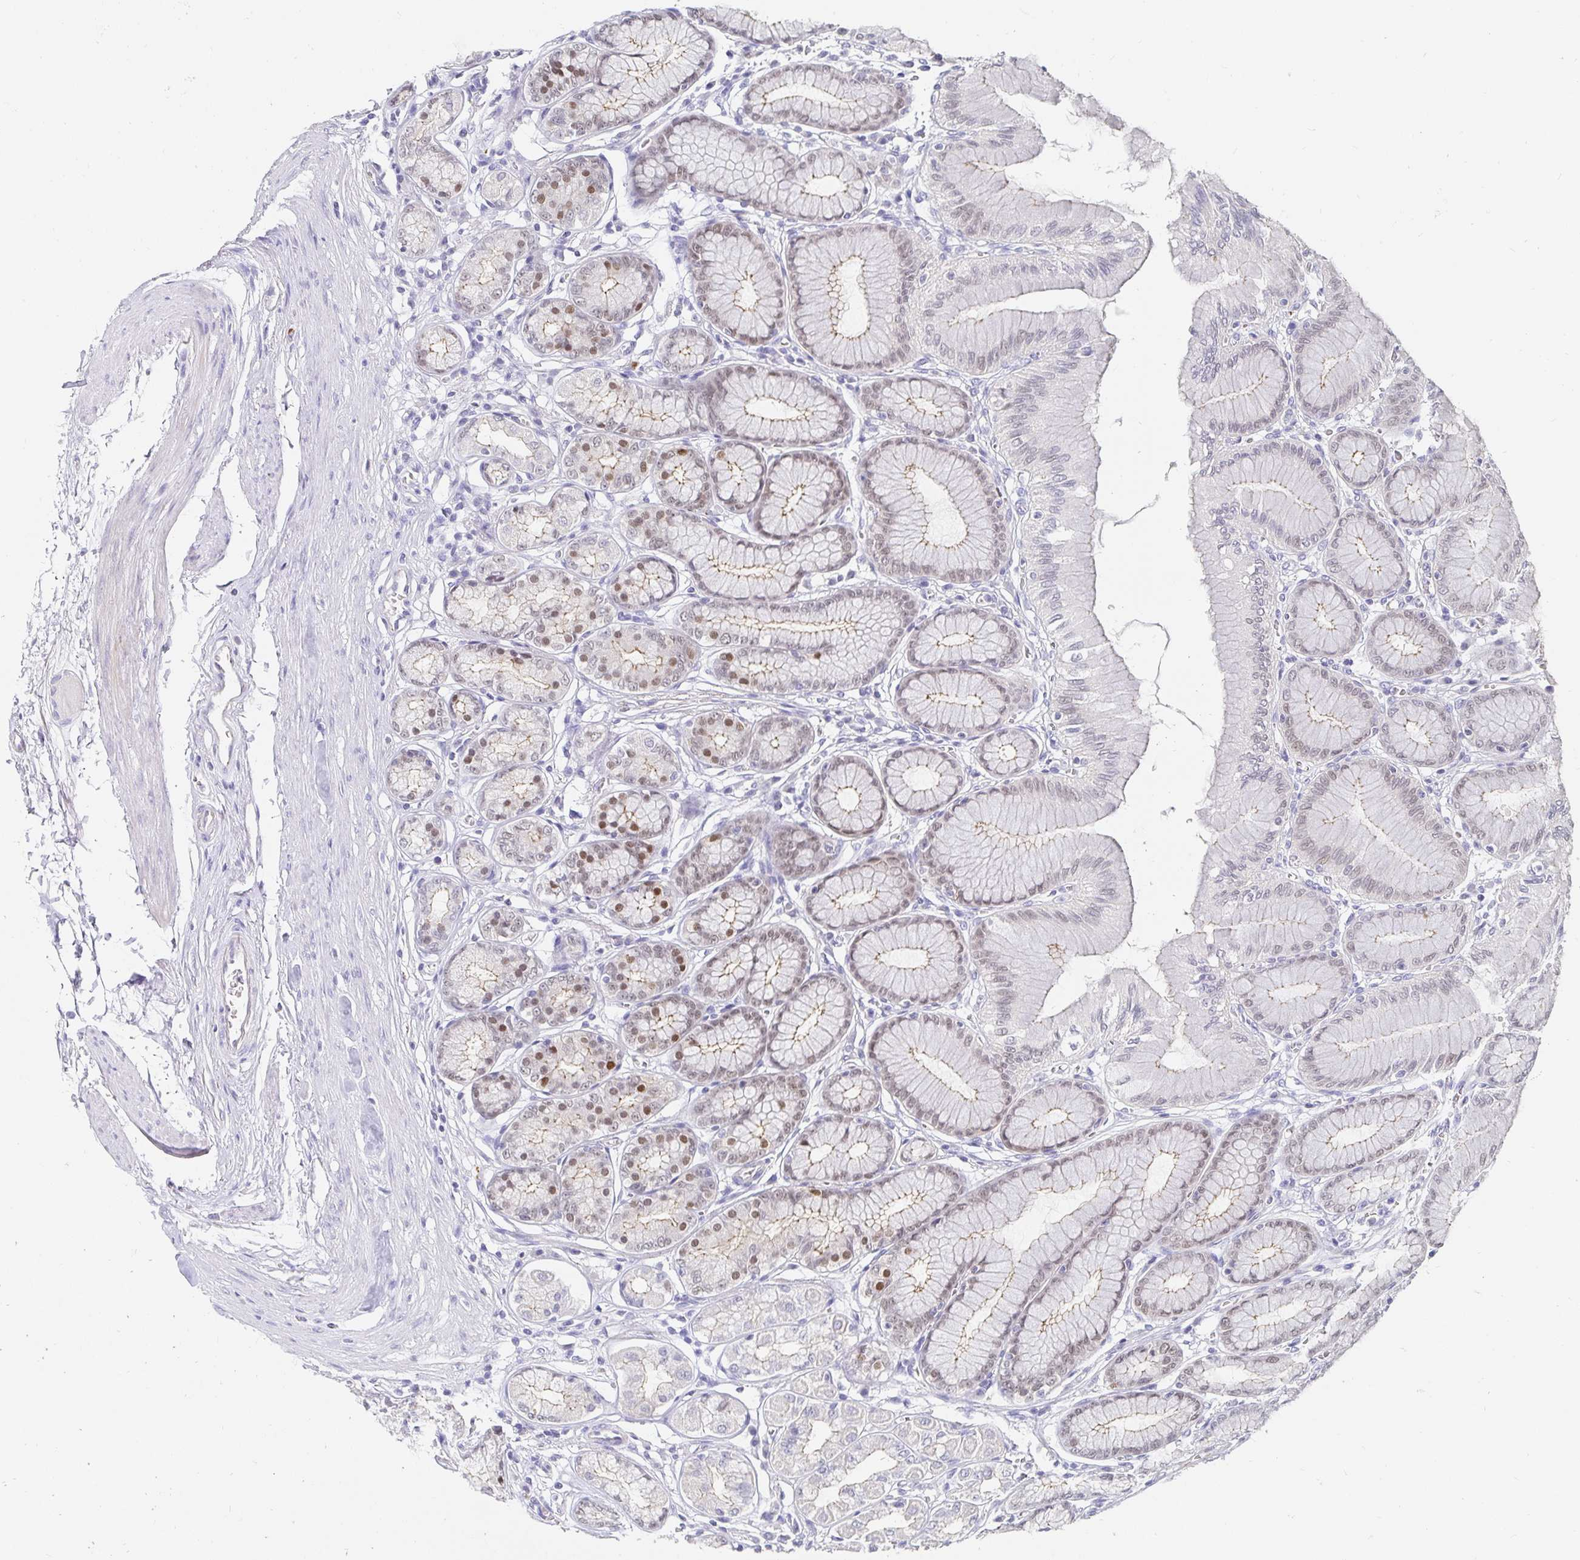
{"staining": {"intensity": "moderate", "quantity": "<25%", "location": "cytoplasmic/membranous,nuclear"}, "tissue": "stomach", "cell_type": "Glandular cells", "image_type": "normal", "snomed": [{"axis": "morphology", "description": "Normal tissue, NOS"}, {"axis": "topography", "description": "Stomach"}, {"axis": "topography", "description": "Stomach, lower"}], "caption": "Immunohistochemical staining of benign stomach displays moderate cytoplasmic/membranous,nuclear protein positivity in approximately <25% of glandular cells.", "gene": "PDX1", "patient": {"sex": "male", "age": 76}}